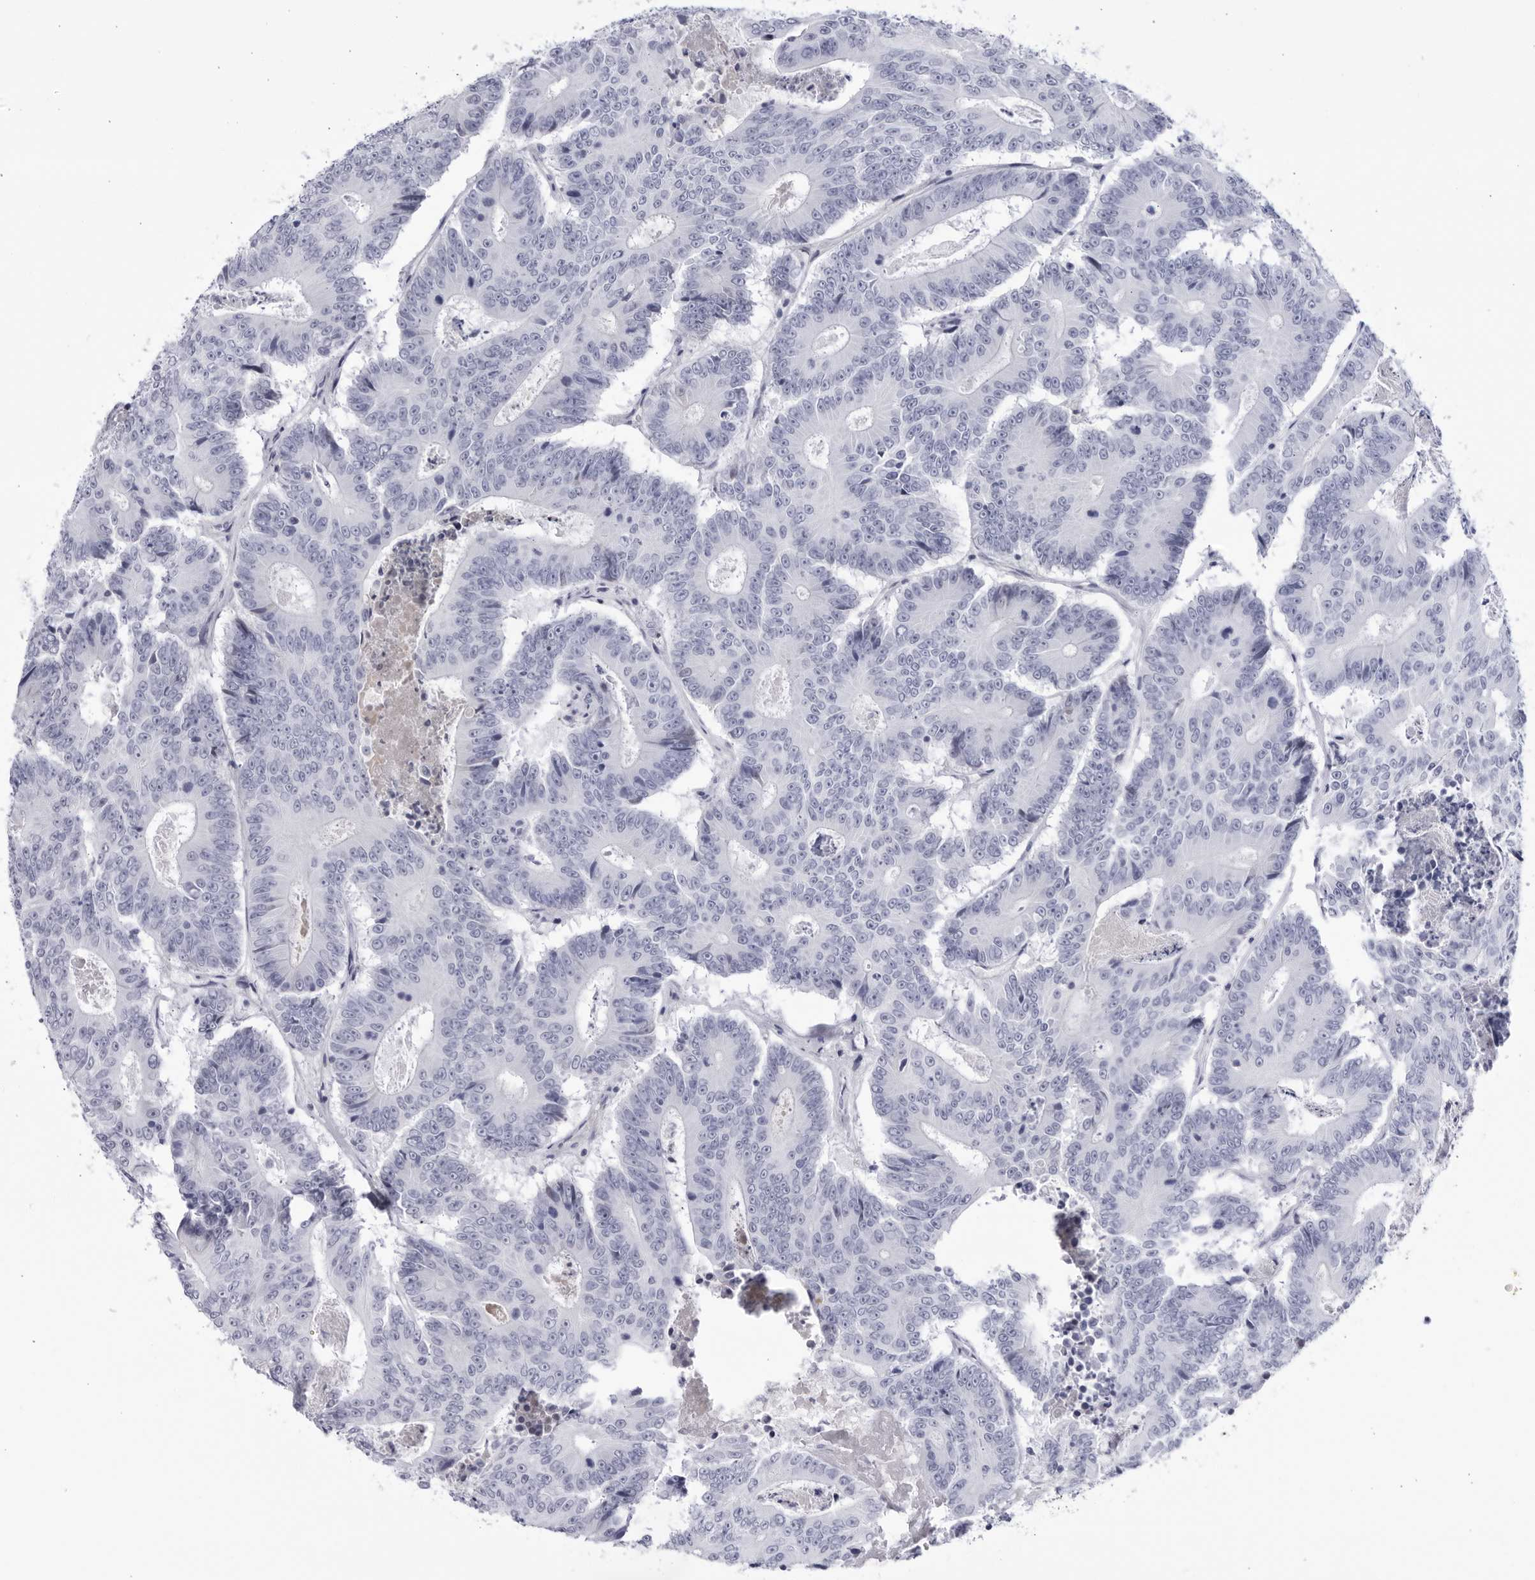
{"staining": {"intensity": "negative", "quantity": "none", "location": "none"}, "tissue": "colorectal cancer", "cell_type": "Tumor cells", "image_type": "cancer", "snomed": [{"axis": "morphology", "description": "Adenocarcinoma, NOS"}, {"axis": "topography", "description": "Colon"}], "caption": "Immunohistochemistry of human colorectal cancer (adenocarcinoma) exhibits no staining in tumor cells.", "gene": "CNBD1", "patient": {"sex": "male", "age": 83}}